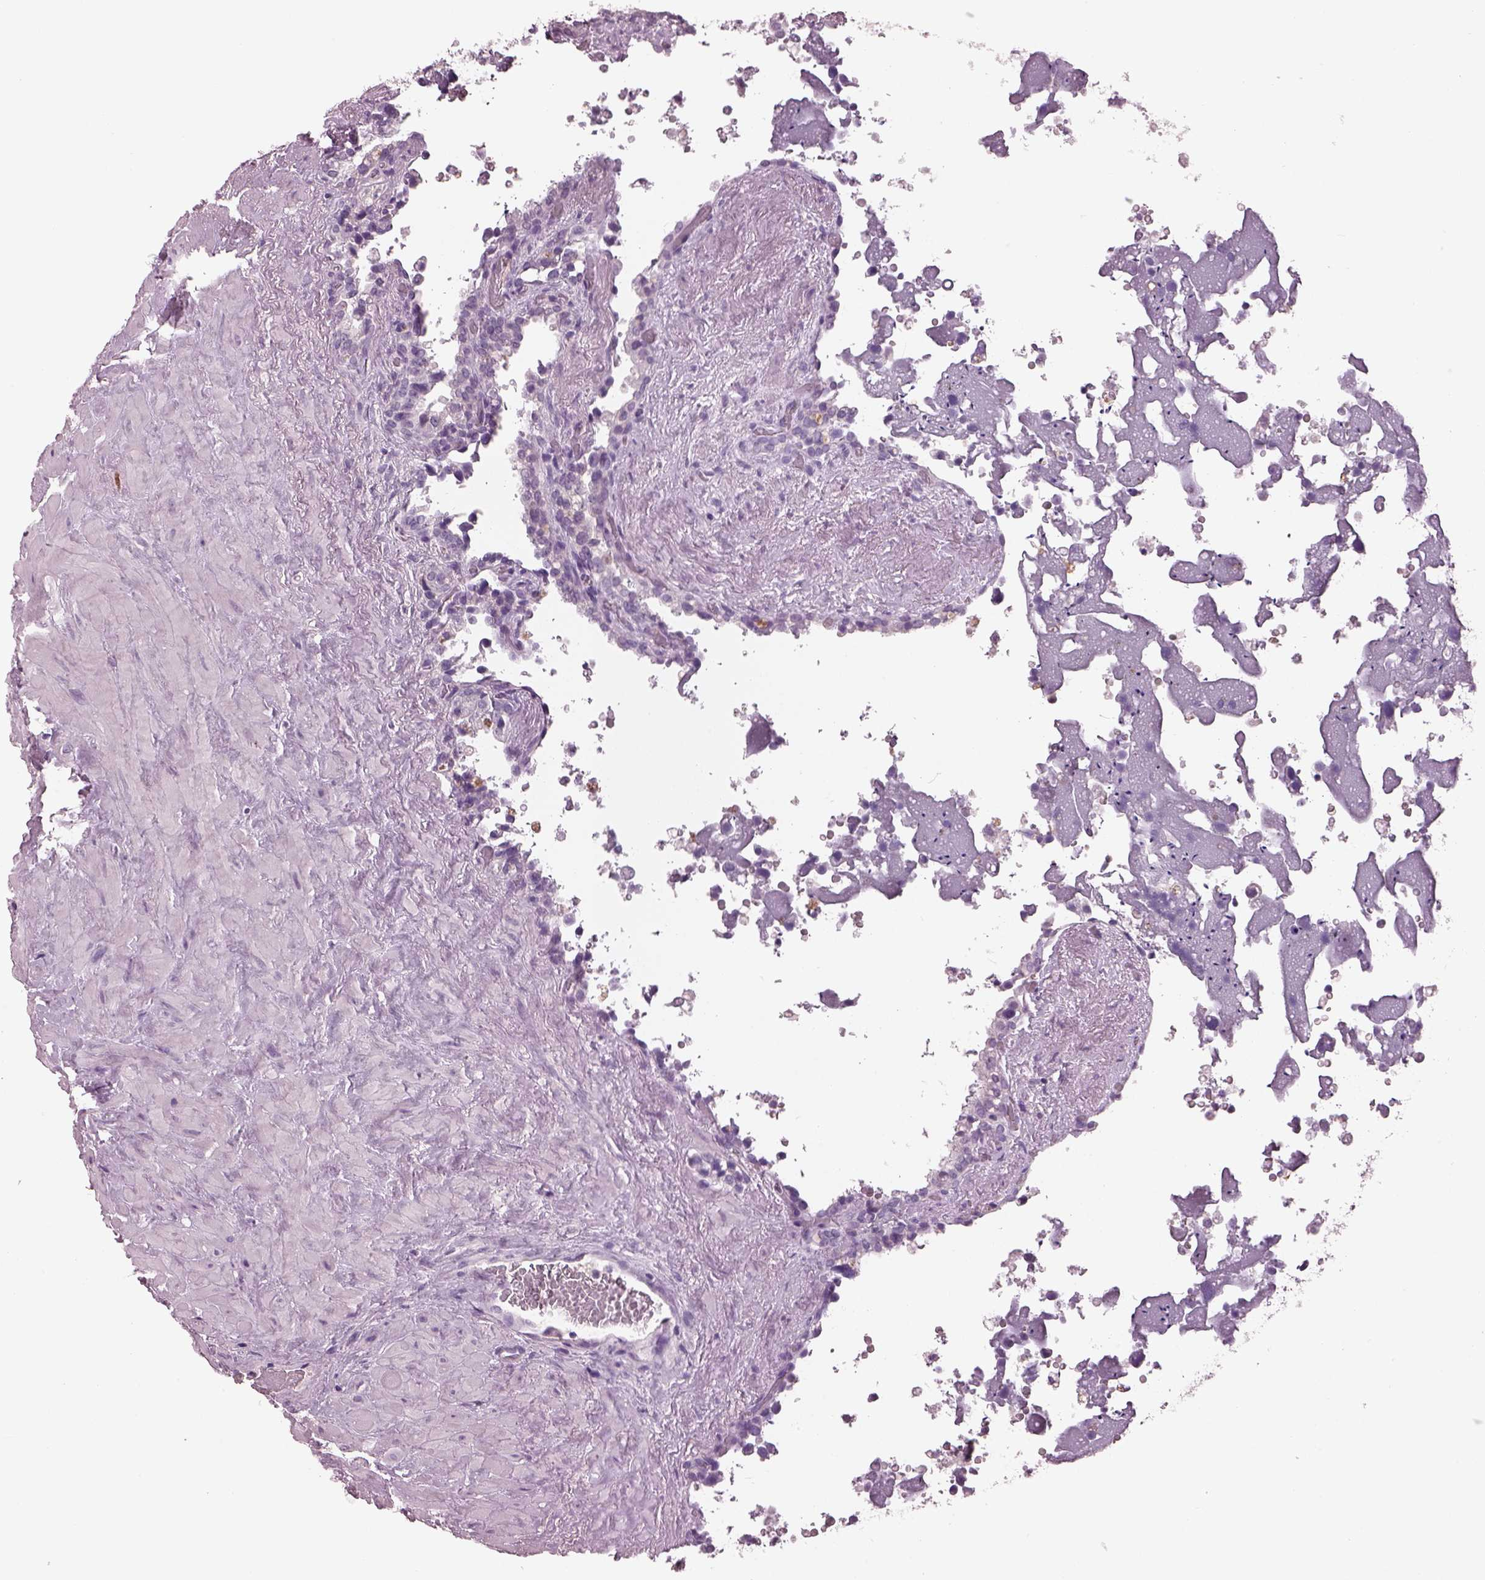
{"staining": {"intensity": "negative", "quantity": "none", "location": "none"}, "tissue": "seminal vesicle", "cell_type": "Glandular cells", "image_type": "normal", "snomed": [{"axis": "morphology", "description": "Normal tissue, NOS"}, {"axis": "topography", "description": "Seminal veicle"}], "caption": "Glandular cells show no significant staining in benign seminal vesicle. (Brightfield microscopy of DAB IHC at high magnification).", "gene": "PACRG", "patient": {"sex": "male", "age": 71}}